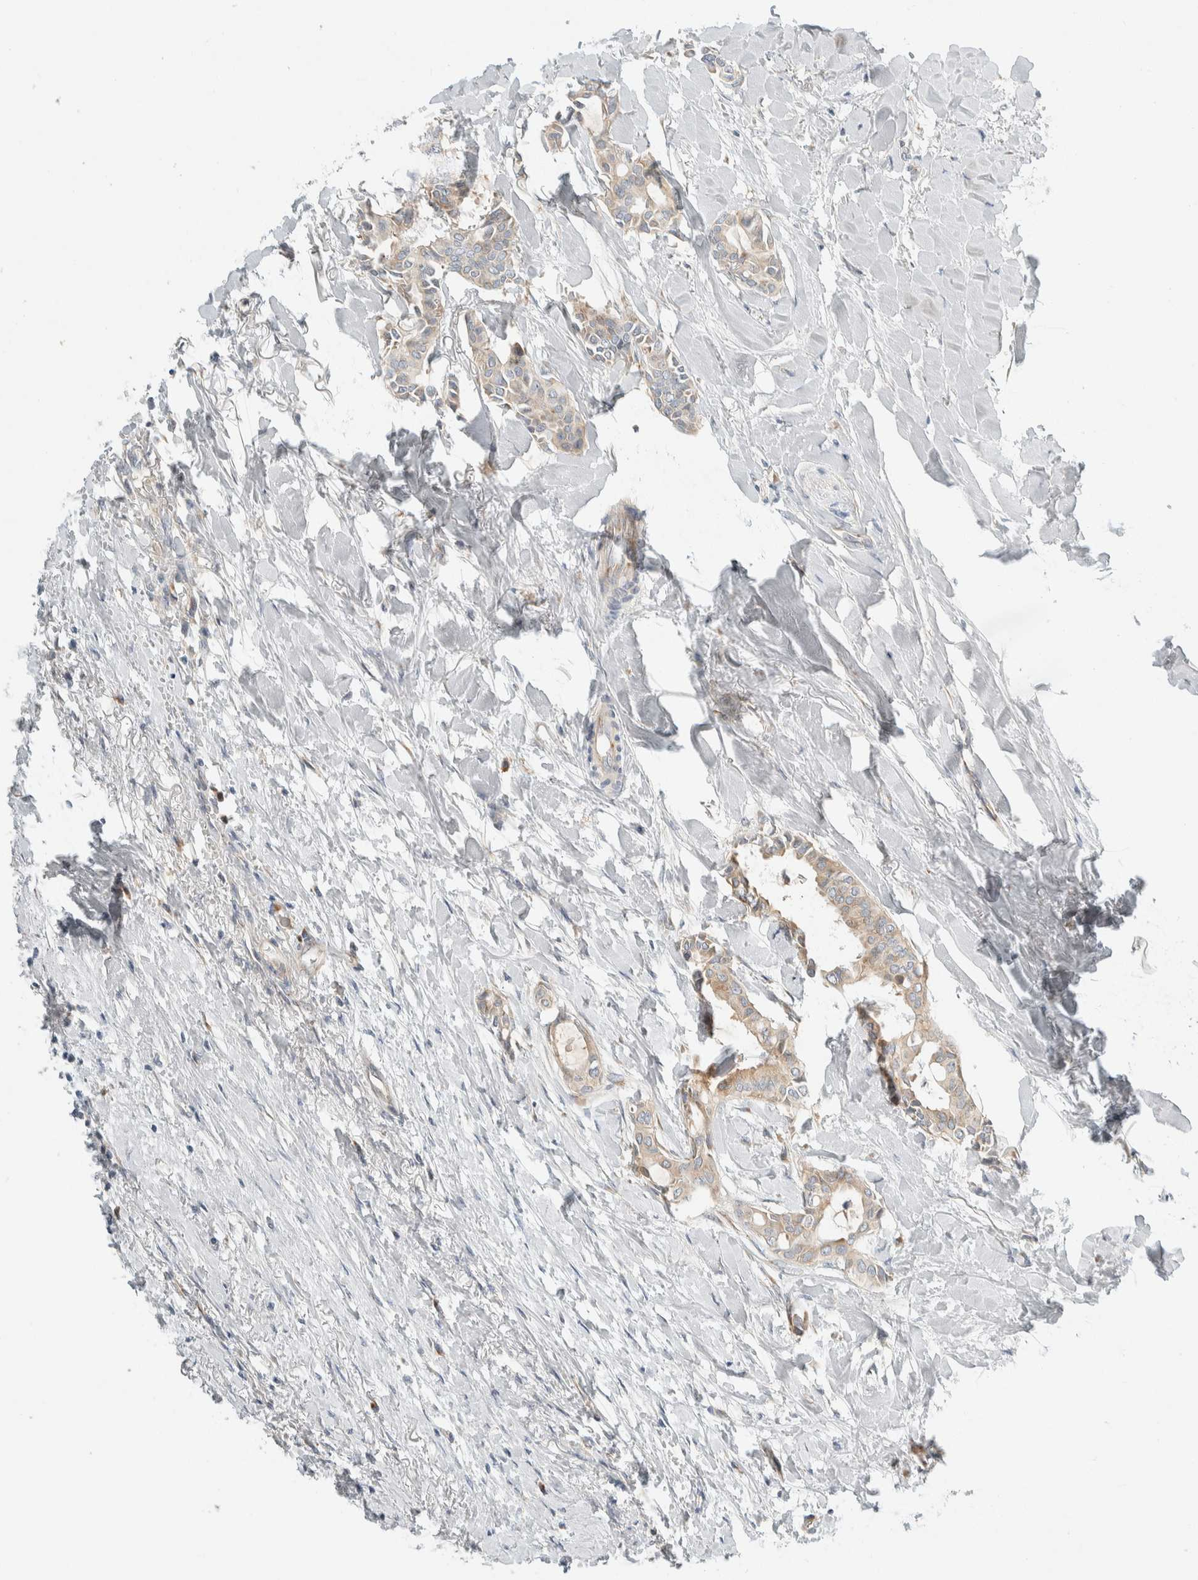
{"staining": {"intensity": "weak", "quantity": "25%-75%", "location": "cytoplasmic/membranous"}, "tissue": "head and neck cancer", "cell_type": "Tumor cells", "image_type": "cancer", "snomed": [{"axis": "morphology", "description": "Adenocarcinoma, NOS"}, {"axis": "topography", "description": "Salivary gland"}, {"axis": "topography", "description": "Head-Neck"}], "caption": "An immunohistochemistry (IHC) micrograph of tumor tissue is shown. Protein staining in brown shows weak cytoplasmic/membranous positivity in head and neck cancer within tumor cells. Immunohistochemistry stains the protein in brown and the nuclei are stained blue.", "gene": "TMEM184B", "patient": {"sex": "female", "age": 59}}